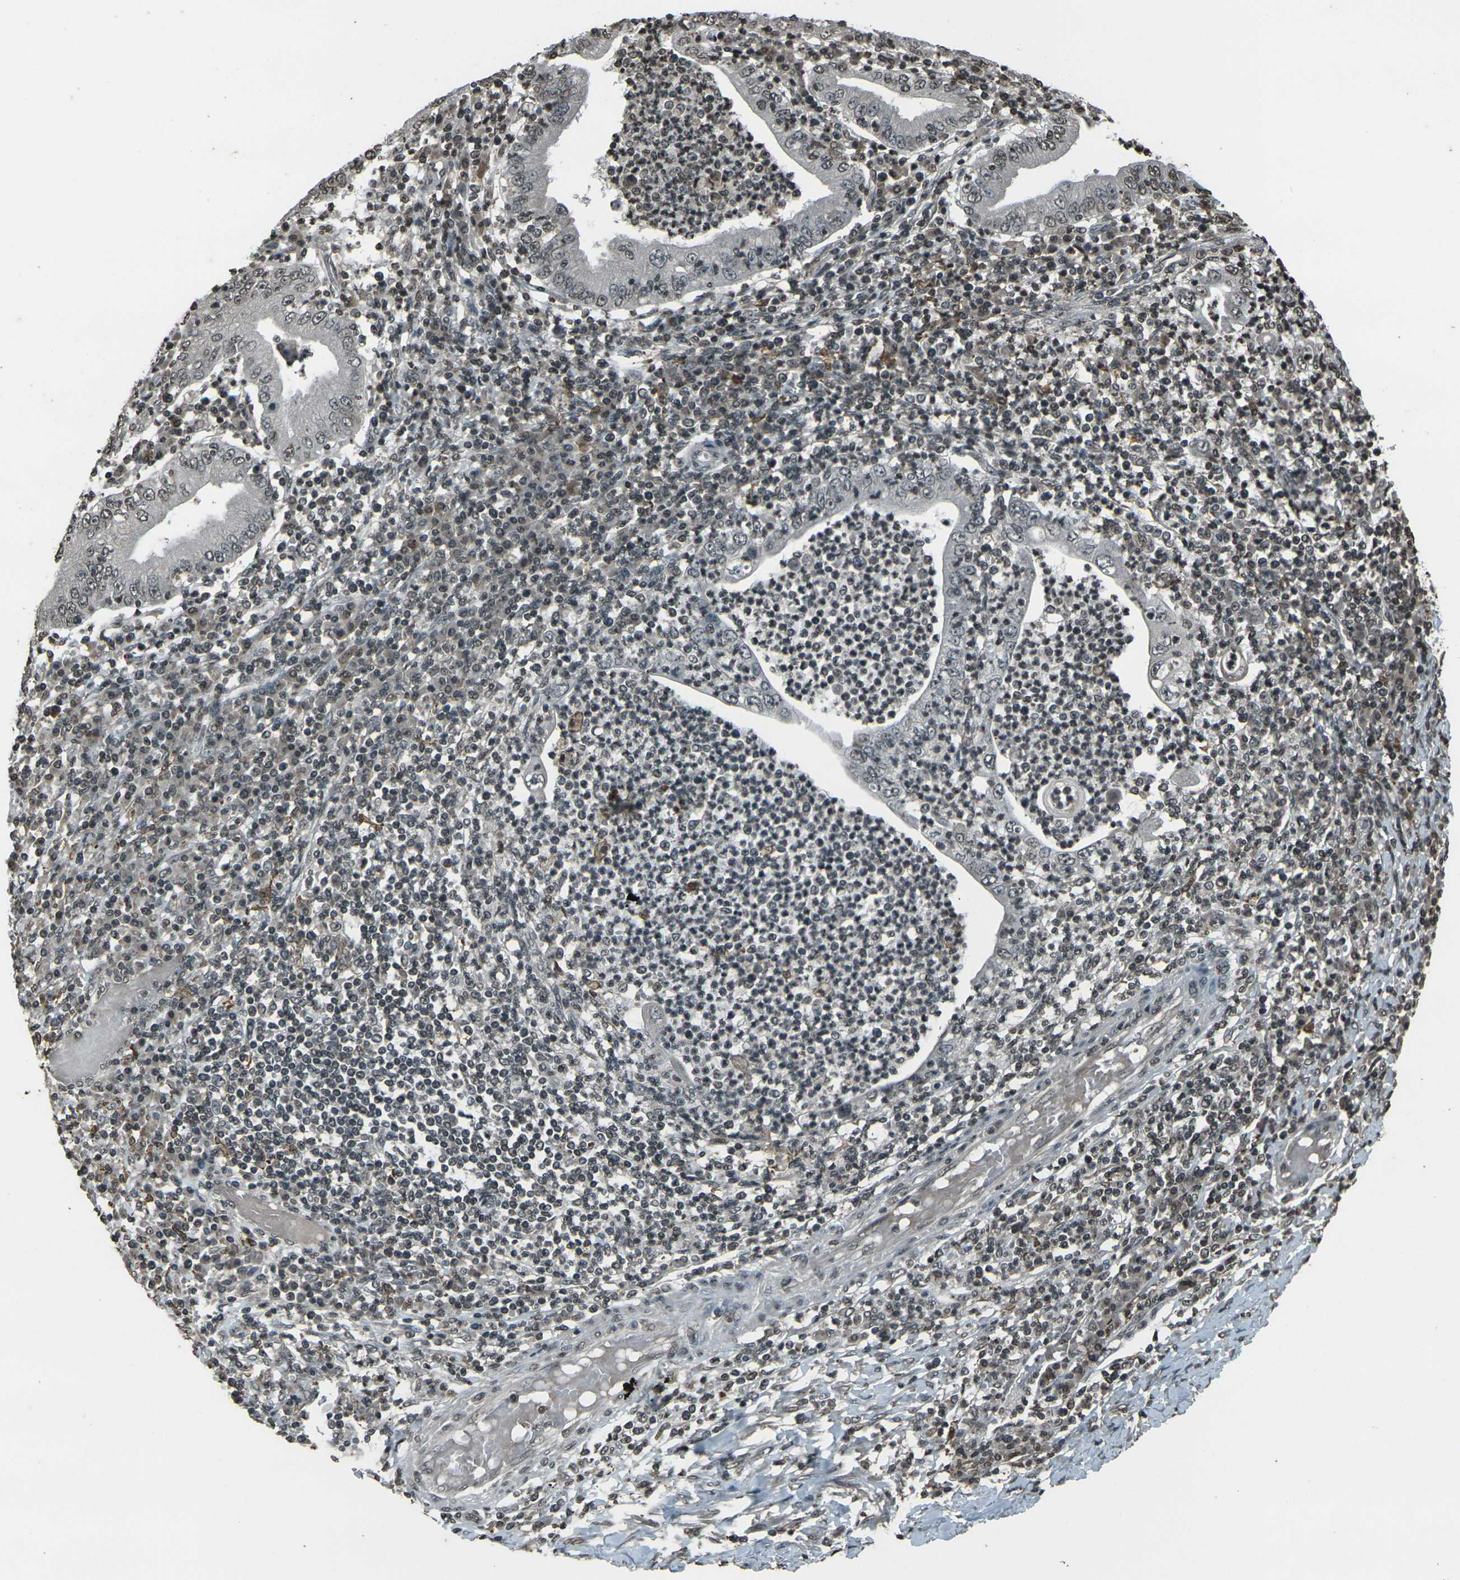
{"staining": {"intensity": "weak", "quantity": "25%-75%", "location": "nuclear"}, "tissue": "stomach cancer", "cell_type": "Tumor cells", "image_type": "cancer", "snomed": [{"axis": "morphology", "description": "Normal tissue, NOS"}, {"axis": "morphology", "description": "Adenocarcinoma, NOS"}, {"axis": "topography", "description": "Esophagus"}, {"axis": "topography", "description": "Stomach, upper"}, {"axis": "topography", "description": "Peripheral nerve tissue"}], "caption": "Immunohistochemical staining of human adenocarcinoma (stomach) exhibits low levels of weak nuclear staining in about 25%-75% of tumor cells.", "gene": "PRPF8", "patient": {"sex": "male", "age": 62}}